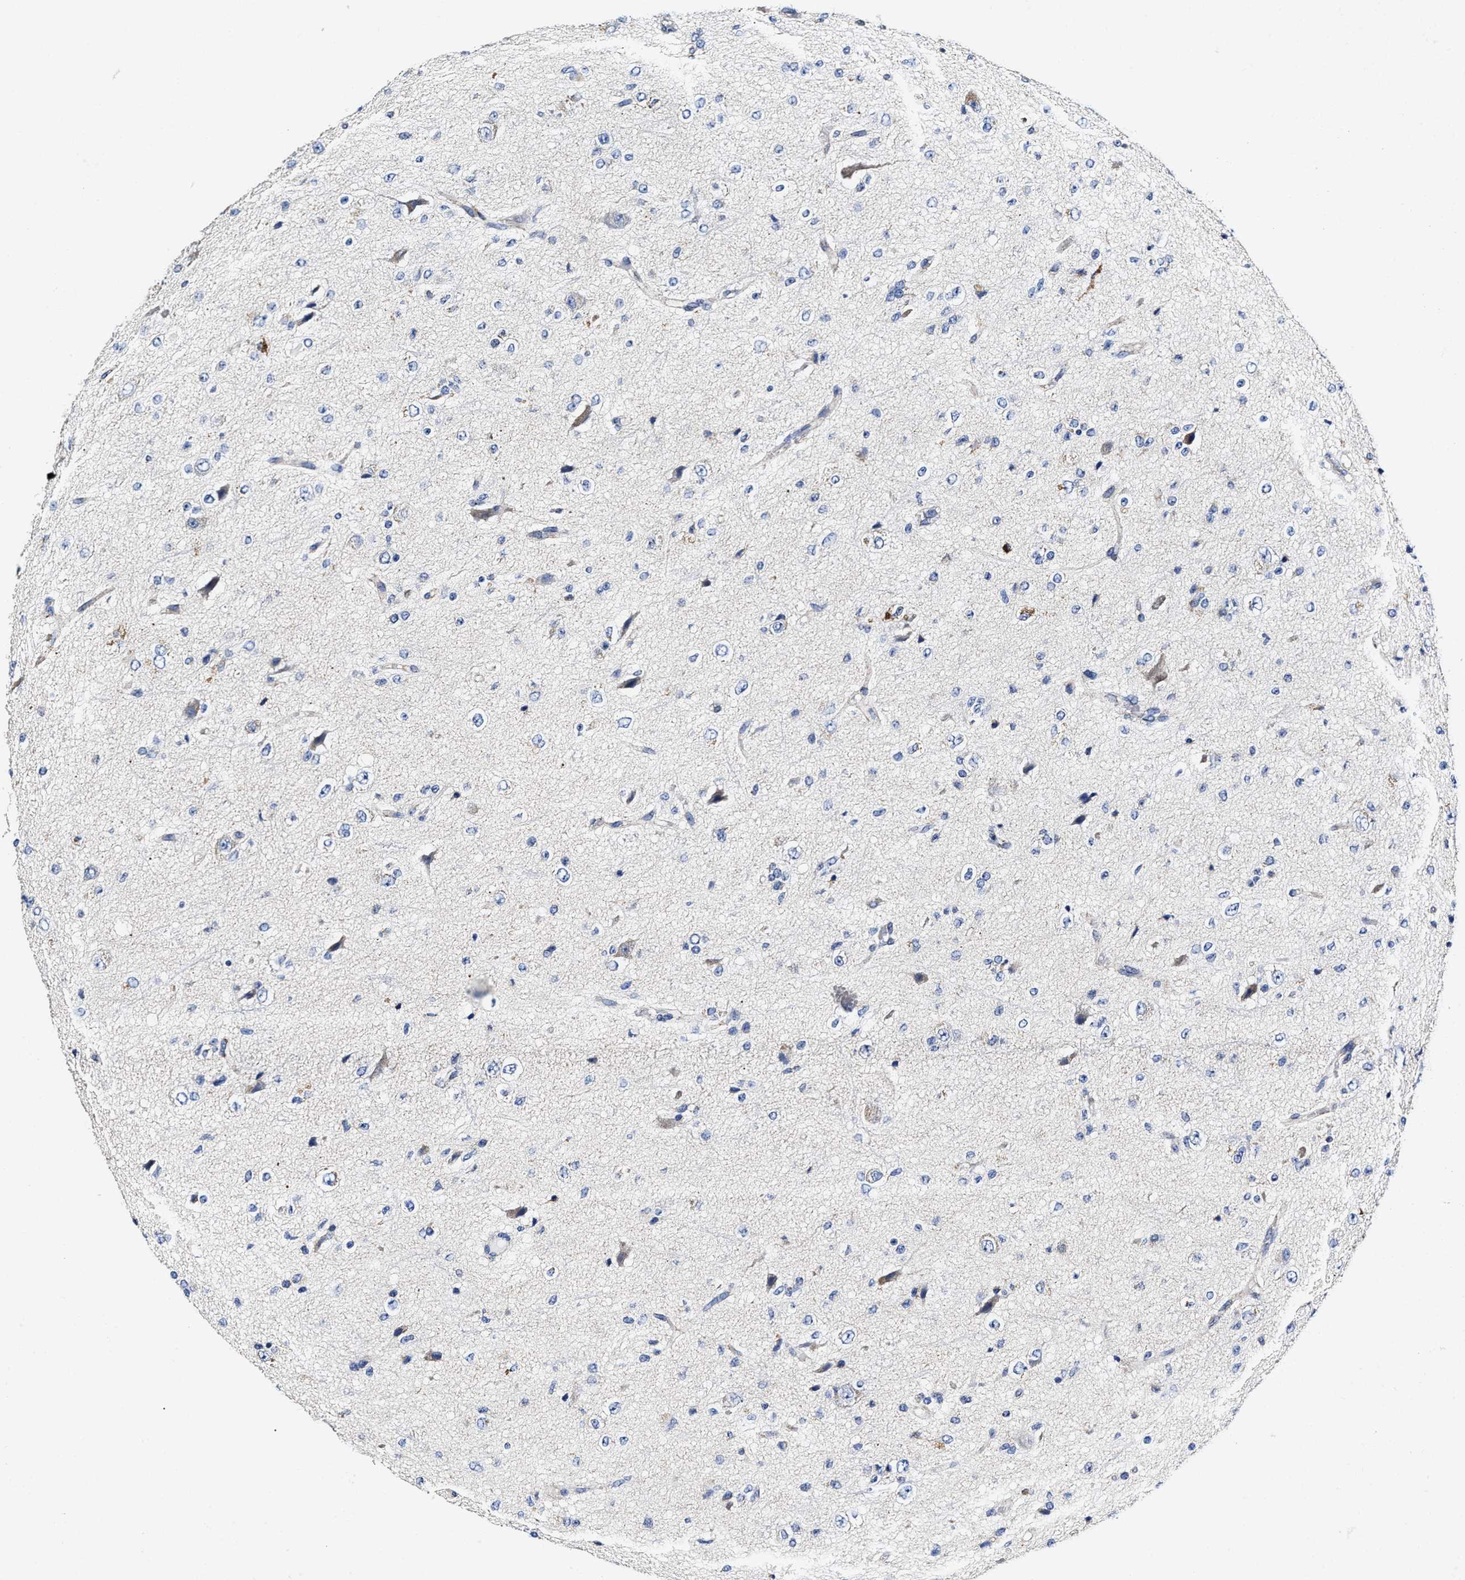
{"staining": {"intensity": "negative", "quantity": "none", "location": "none"}, "tissue": "glioma", "cell_type": "Tumor cells", "image_type": "cancer", "snomed": [{"axis": "morphology", "description": "Glioma, malignant, High grade"}, {"axis": "topography", "description": "pancreas cauda"}], "caption": "Micrograph shows no protein staining in tumor cells of malignant glioma (high-grade) tissue. The staining is performed using DAB (3,3'-diaminobenzidine) brown chromogen with nuclei counter-stained in using hematoxylin.", "gene": "HINT2", "patient": {"sex": "male", "age": 60}}